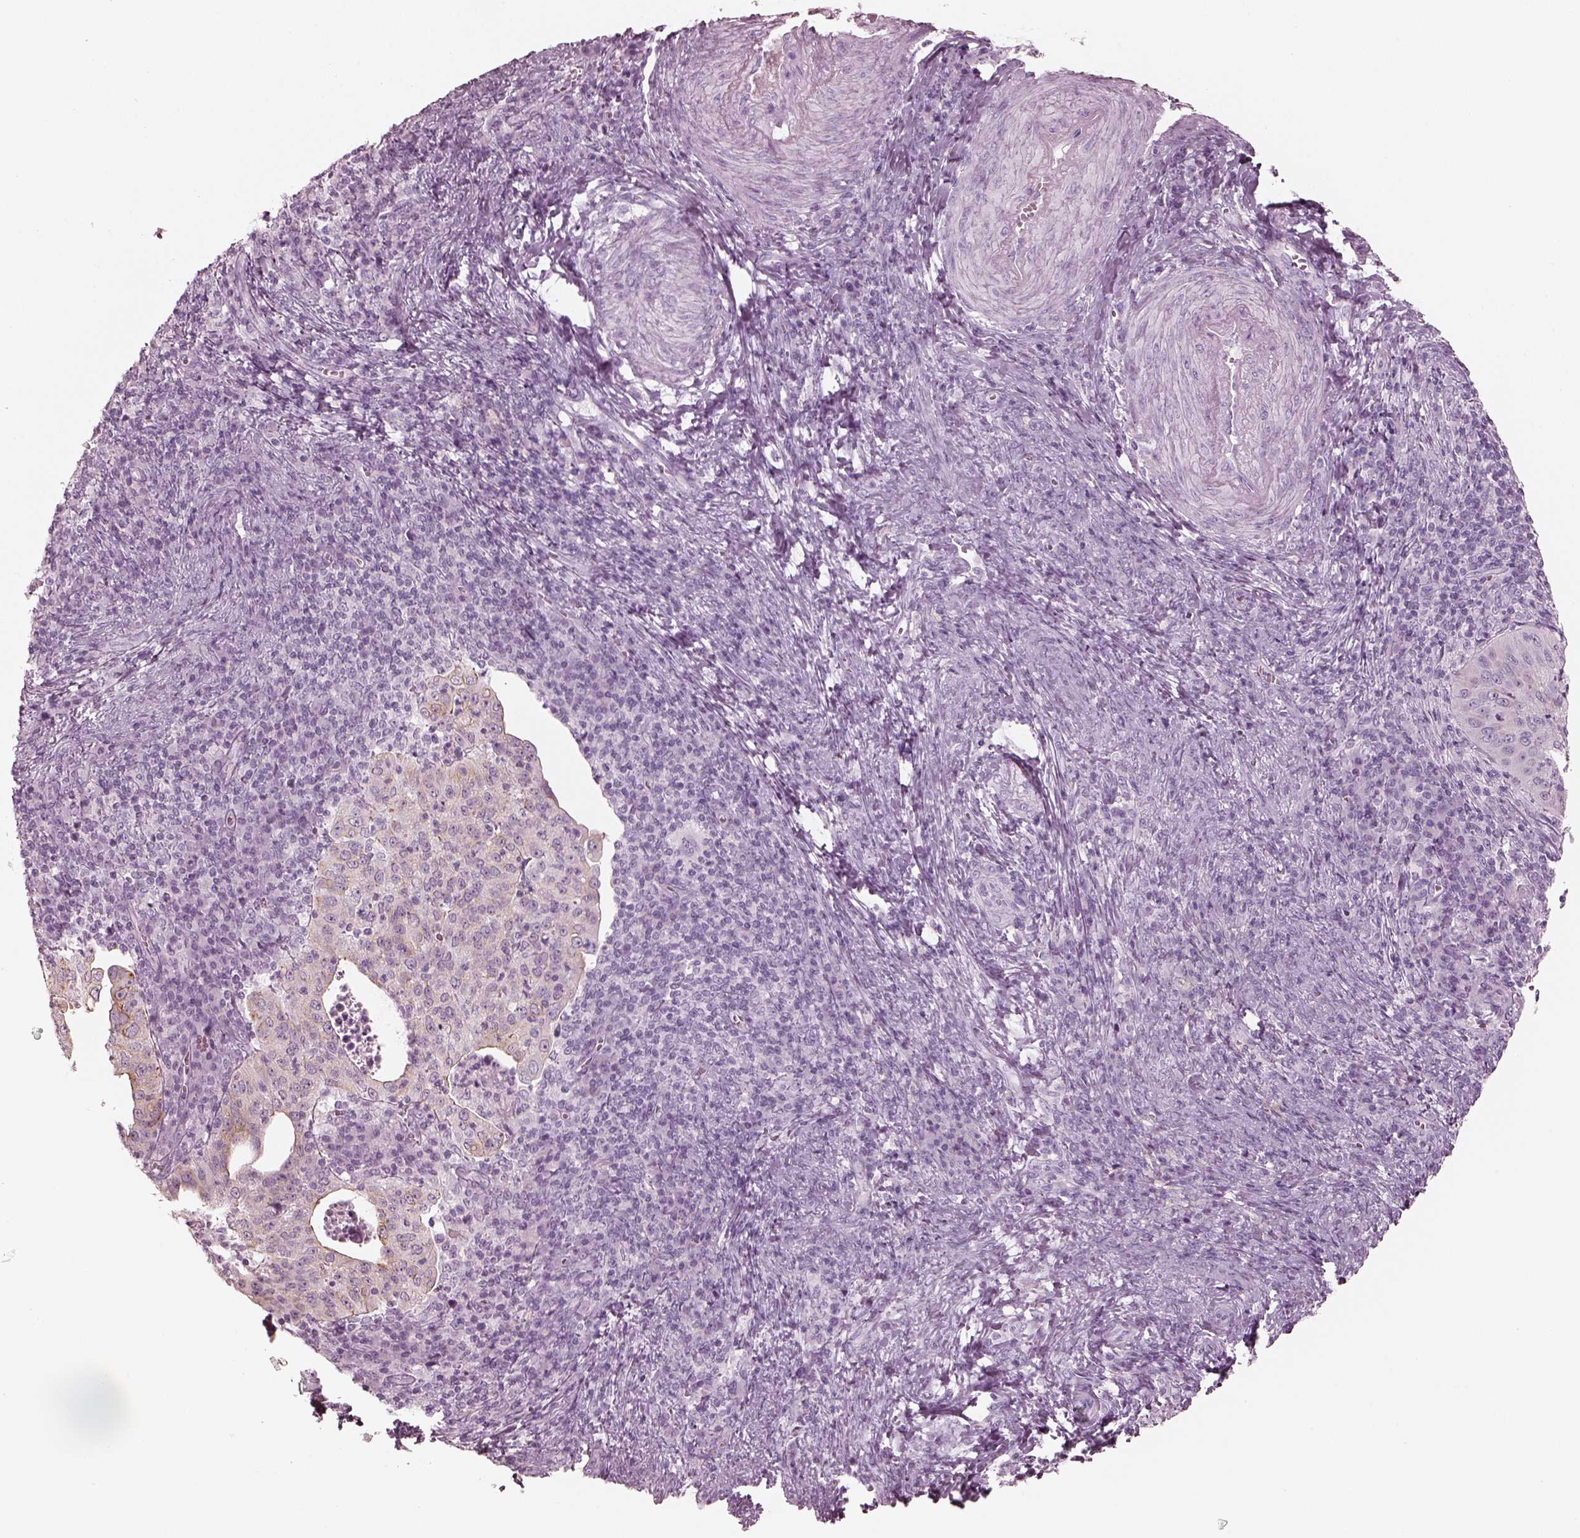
{"staining": {"intensity": "negative", "quantity": "none", "location": "none"}, "tissue": "cervical cancer", "cell_type": "Tumor cells", "image_type": "cancer", "snomed": [{"axis": "morphology", "description": "Squamous cell carcinoma, NOS"}, {"axis": "topography", "description": "Cervix"}], "caption": "A high-resolution micrograph shows immunohistochemistry staining of squamous cell carcinoma (cervical), which shows no significant positivity in tumor cells.", "gene": "PON3", "patient": {"sex": "female", "age": 39}}